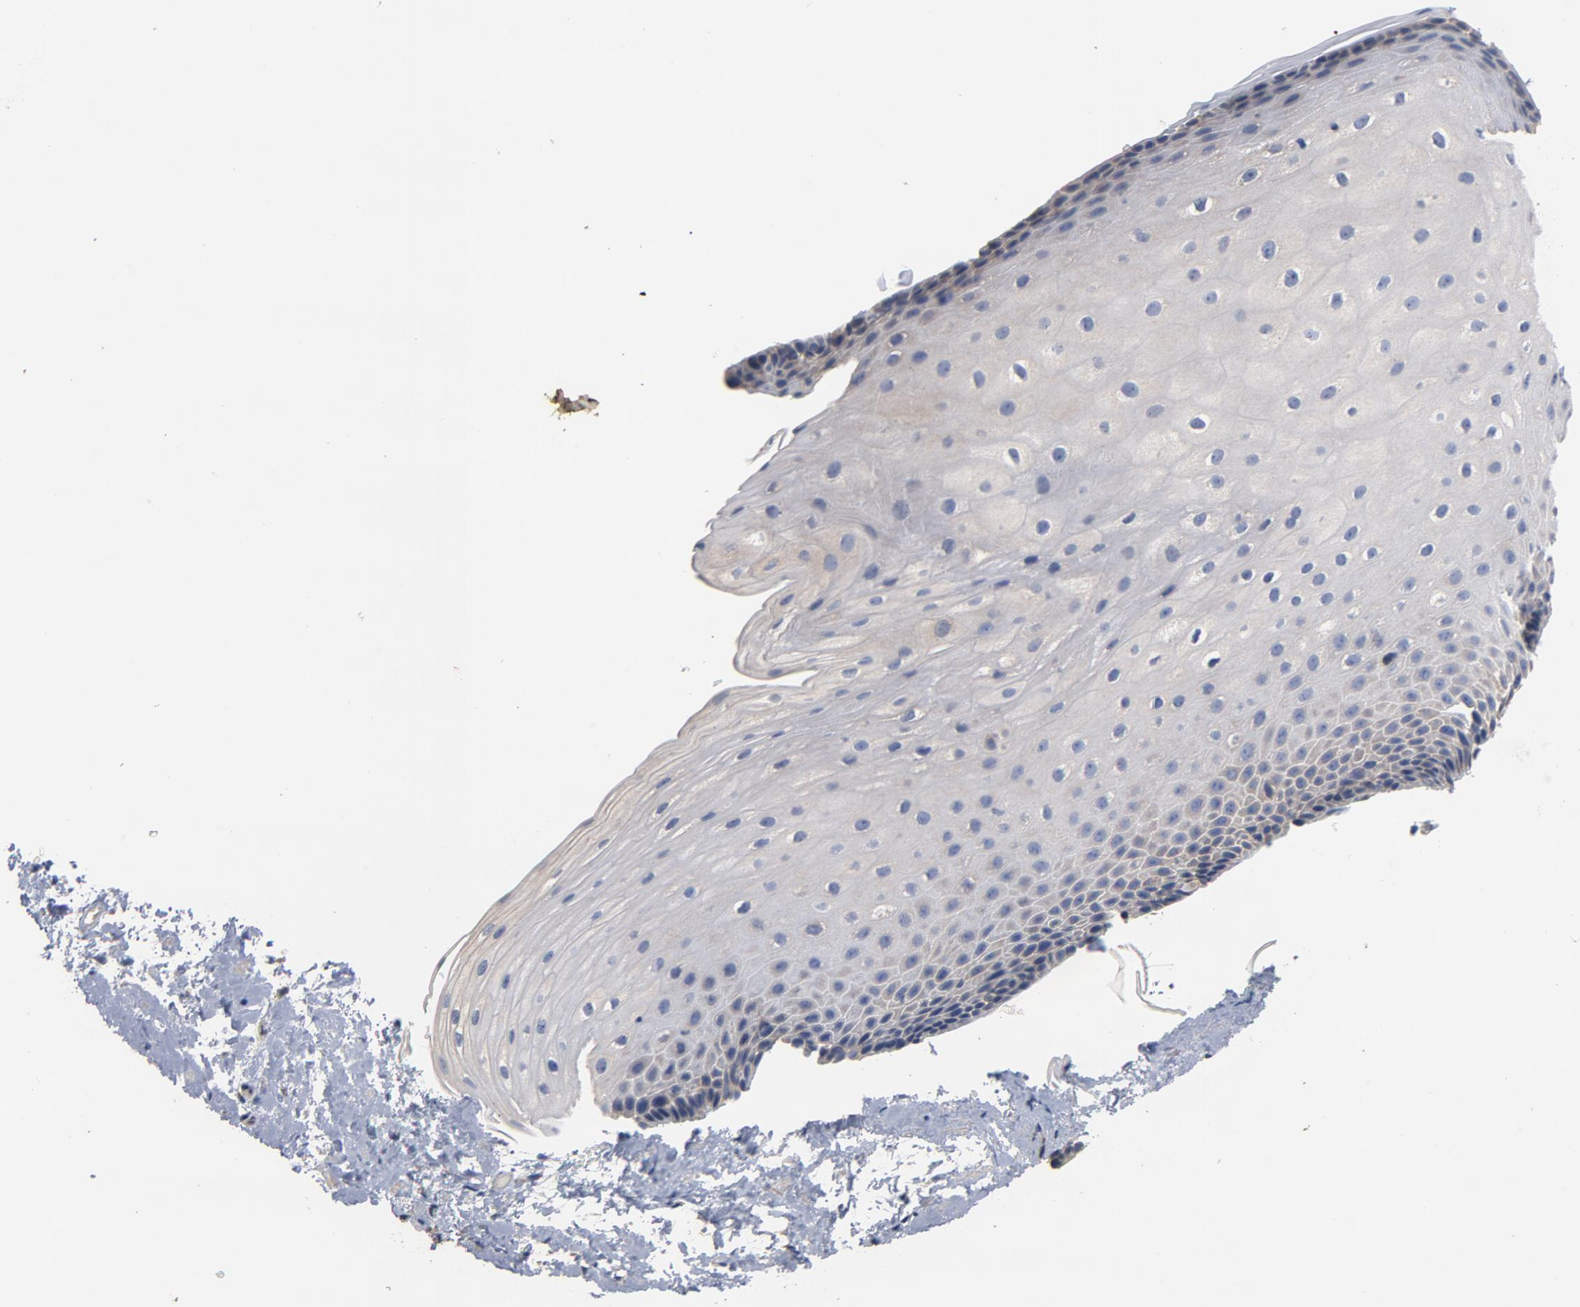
{"staining": {"intensity": "negative", "quantity": "none", "location": "none"}, "tissue": "esophagus", "cell_type": "Squamous epithelial cells", "image_type": "normal", "snomed": [{"axis": "morphology", "description": "Normal tissue, NOS"}, {"axis": "topography", "description": "Esophagus"}], "caption": "Immunohistochemistry (IHC) image of benign esophagus: esophagus stained with DAB (3,3'-diaminobenzidine) displays no significant protein positivity in squamous epithelial cells.", "gene": "TLR4", "patient": {"sex": "female", "age": 70}}